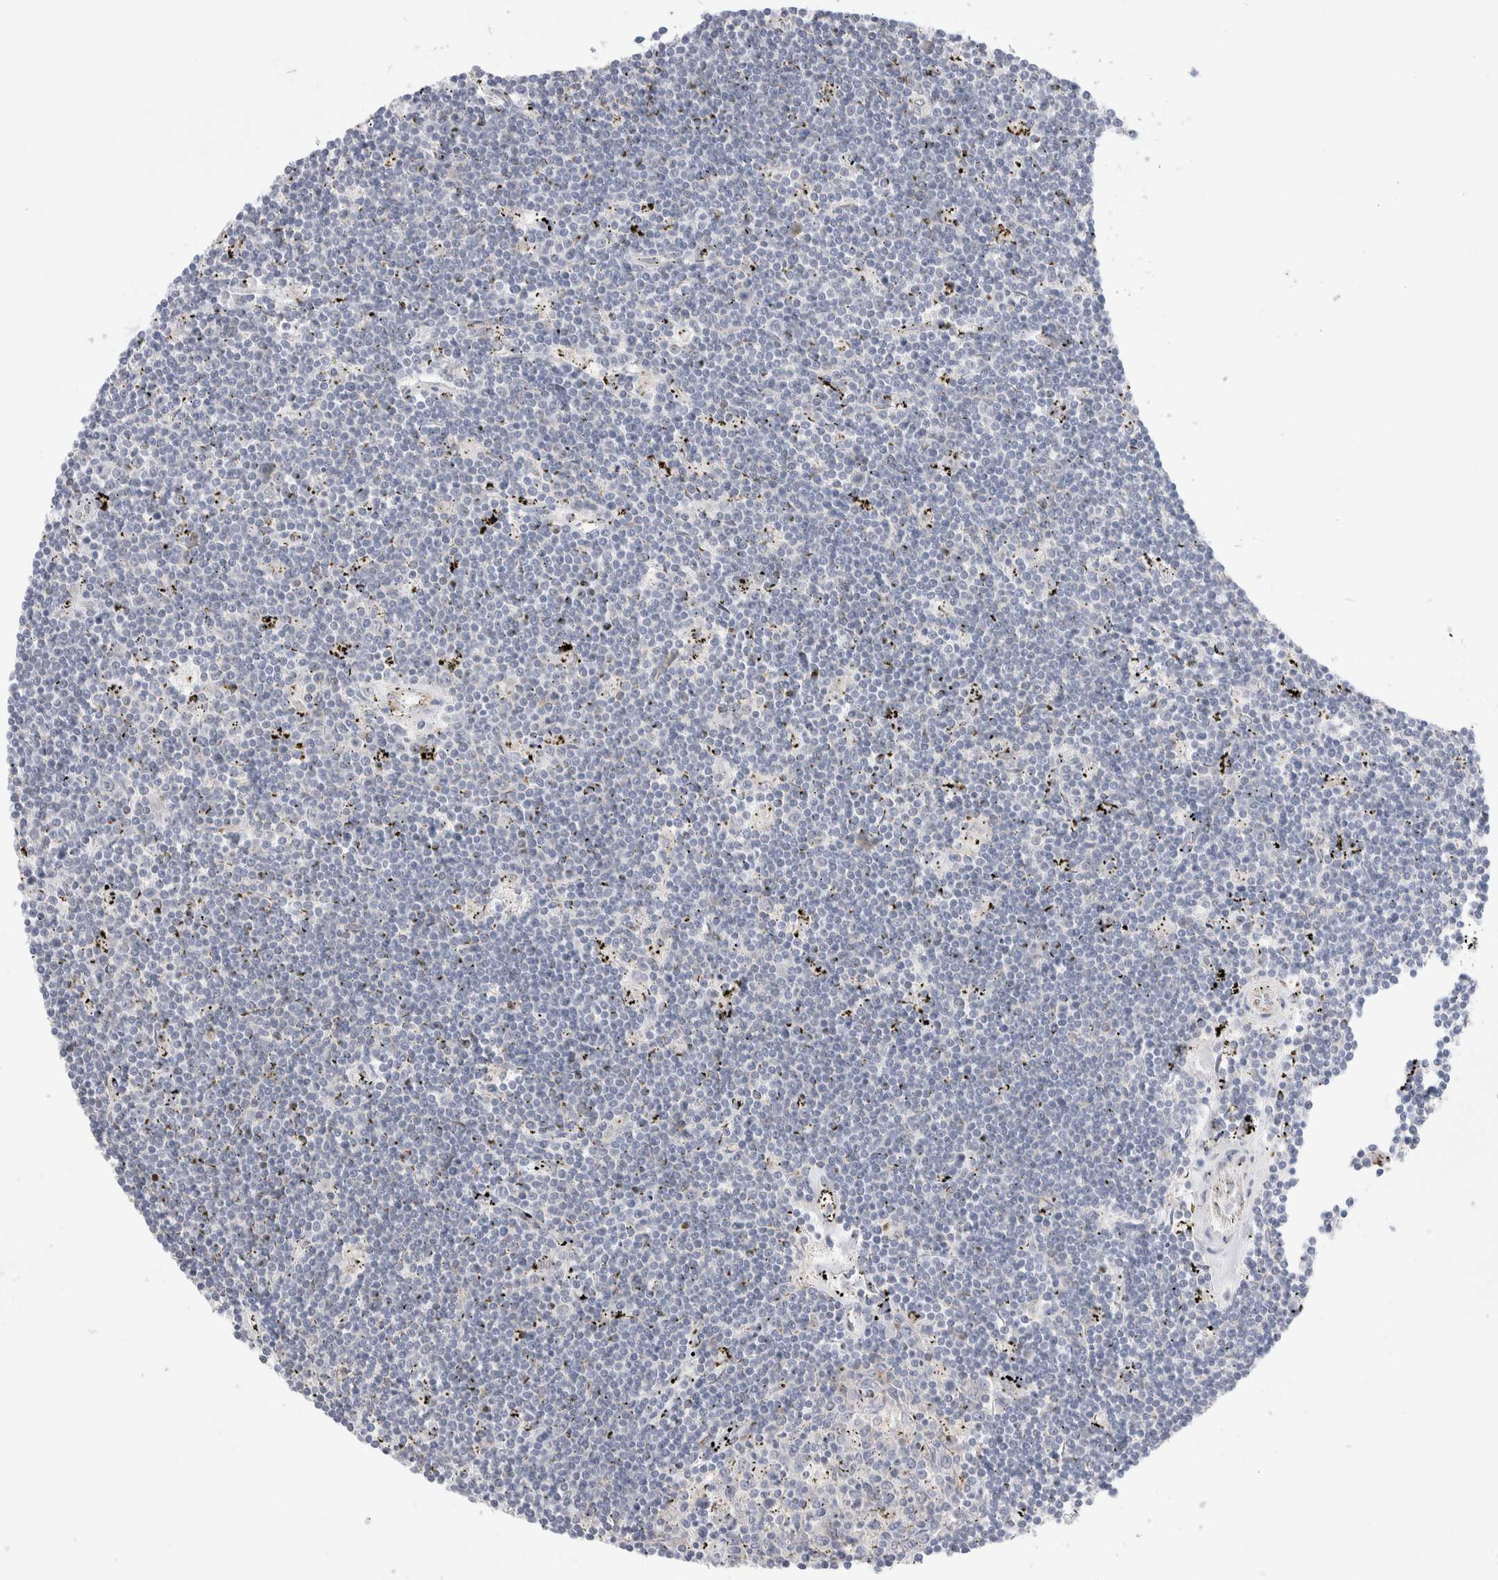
{"staining": {"intensity": "negative", "quantity": "none", "location": "none"}, "tissue": "lymphoma", "cell_type": "Tumor cells", "image_type": "cancer", "snomed": [{"axis": "morphology", "description": "Malignant lymphoma, non-Hodgkin's type, Low grade"}, {"axis": "topography", "description": "Spleen"}], "caption": "IHC micrograph of neoplastic tissue: human low-grade malignant lymphoma, non-Hodgkin's type stained with DAB (3,3'-diaminobenzidine) reveals no significant protein staining in tumor cells.", "gene": "C1orf112", "patient": {"sex": "male", "age": 76}}